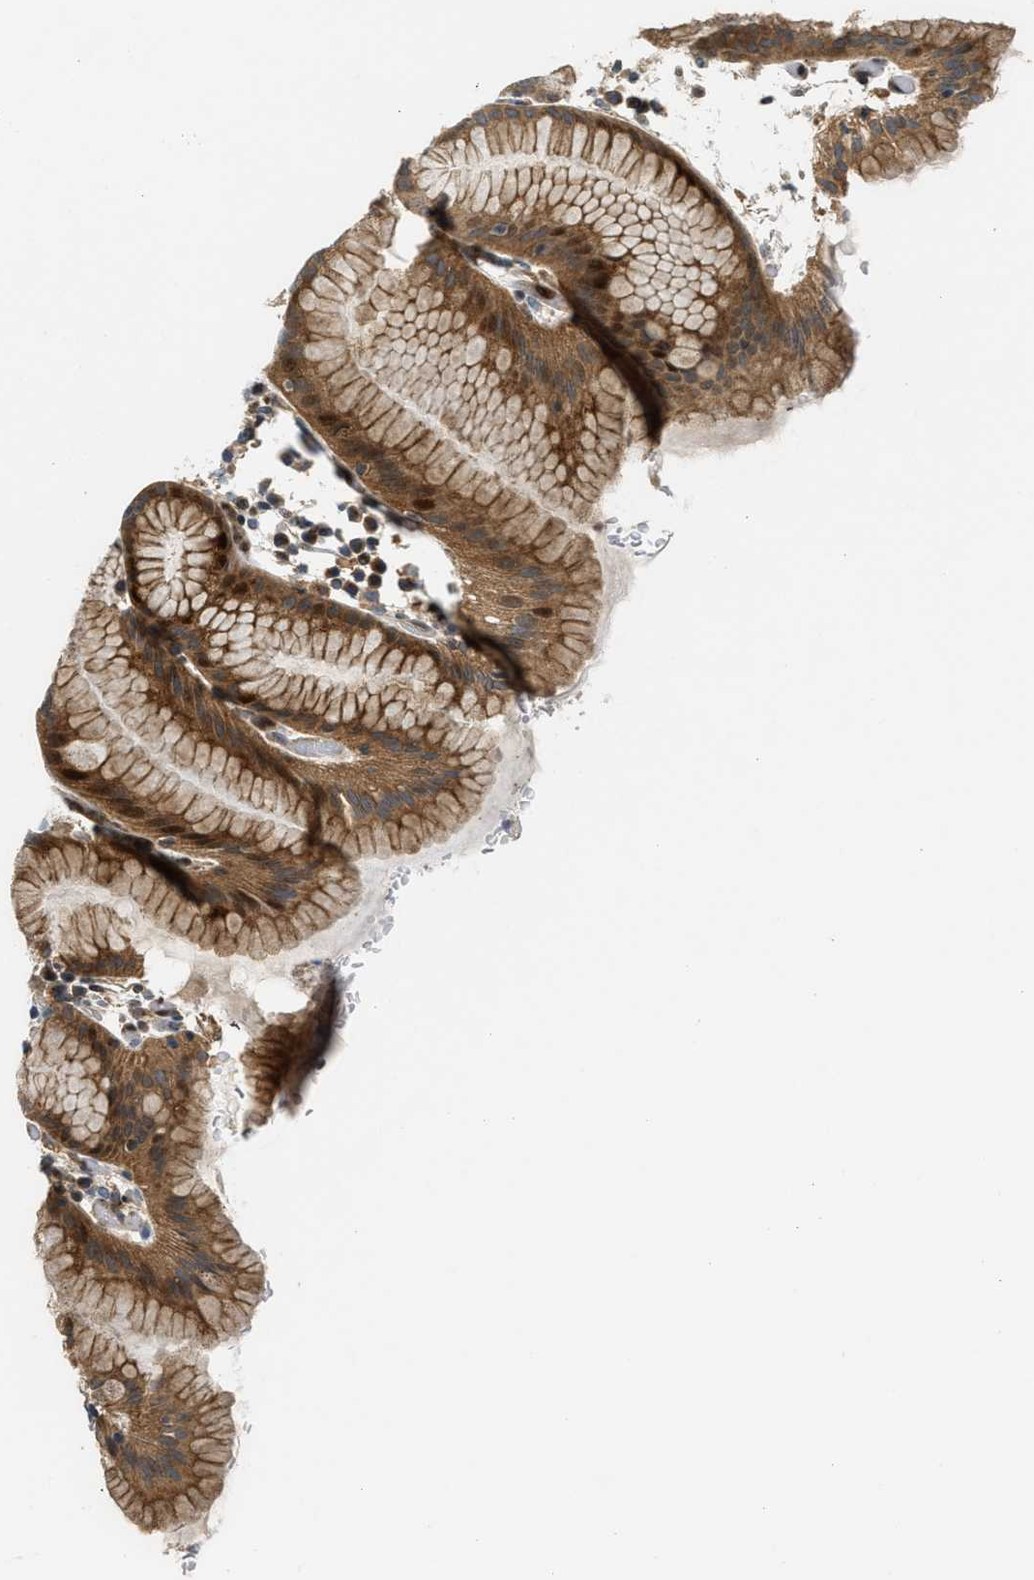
{"staining": {"intensity": "moderate", "quantity": ">75%", "location": "cytoplasmic/membranous,nuclear"}, "tissue": "stomach", "cell_type": "Glandular cells", "image_type": "normal", "snomed": [{"axis": "morphology", "description": "Normal tissue, NOS"}, {"axis": "topography", "description": "Stomach"}, {"axis": "topography", "description": "Stomach, lower"}], "caption": "Immunohistochemistry (IHC) histopathology image of benign stomach: human stomach stained using immunohistochemistry reveals medium levels of moderate protein expression localized specifically in the cytoplasmic/membranous,nuclear of glandular cells, appearing as a cytoplasmic/membranous,nuclear brown color.", "gene": "TRAPPC14", "patient": {"sex": "female", "age": 75}}